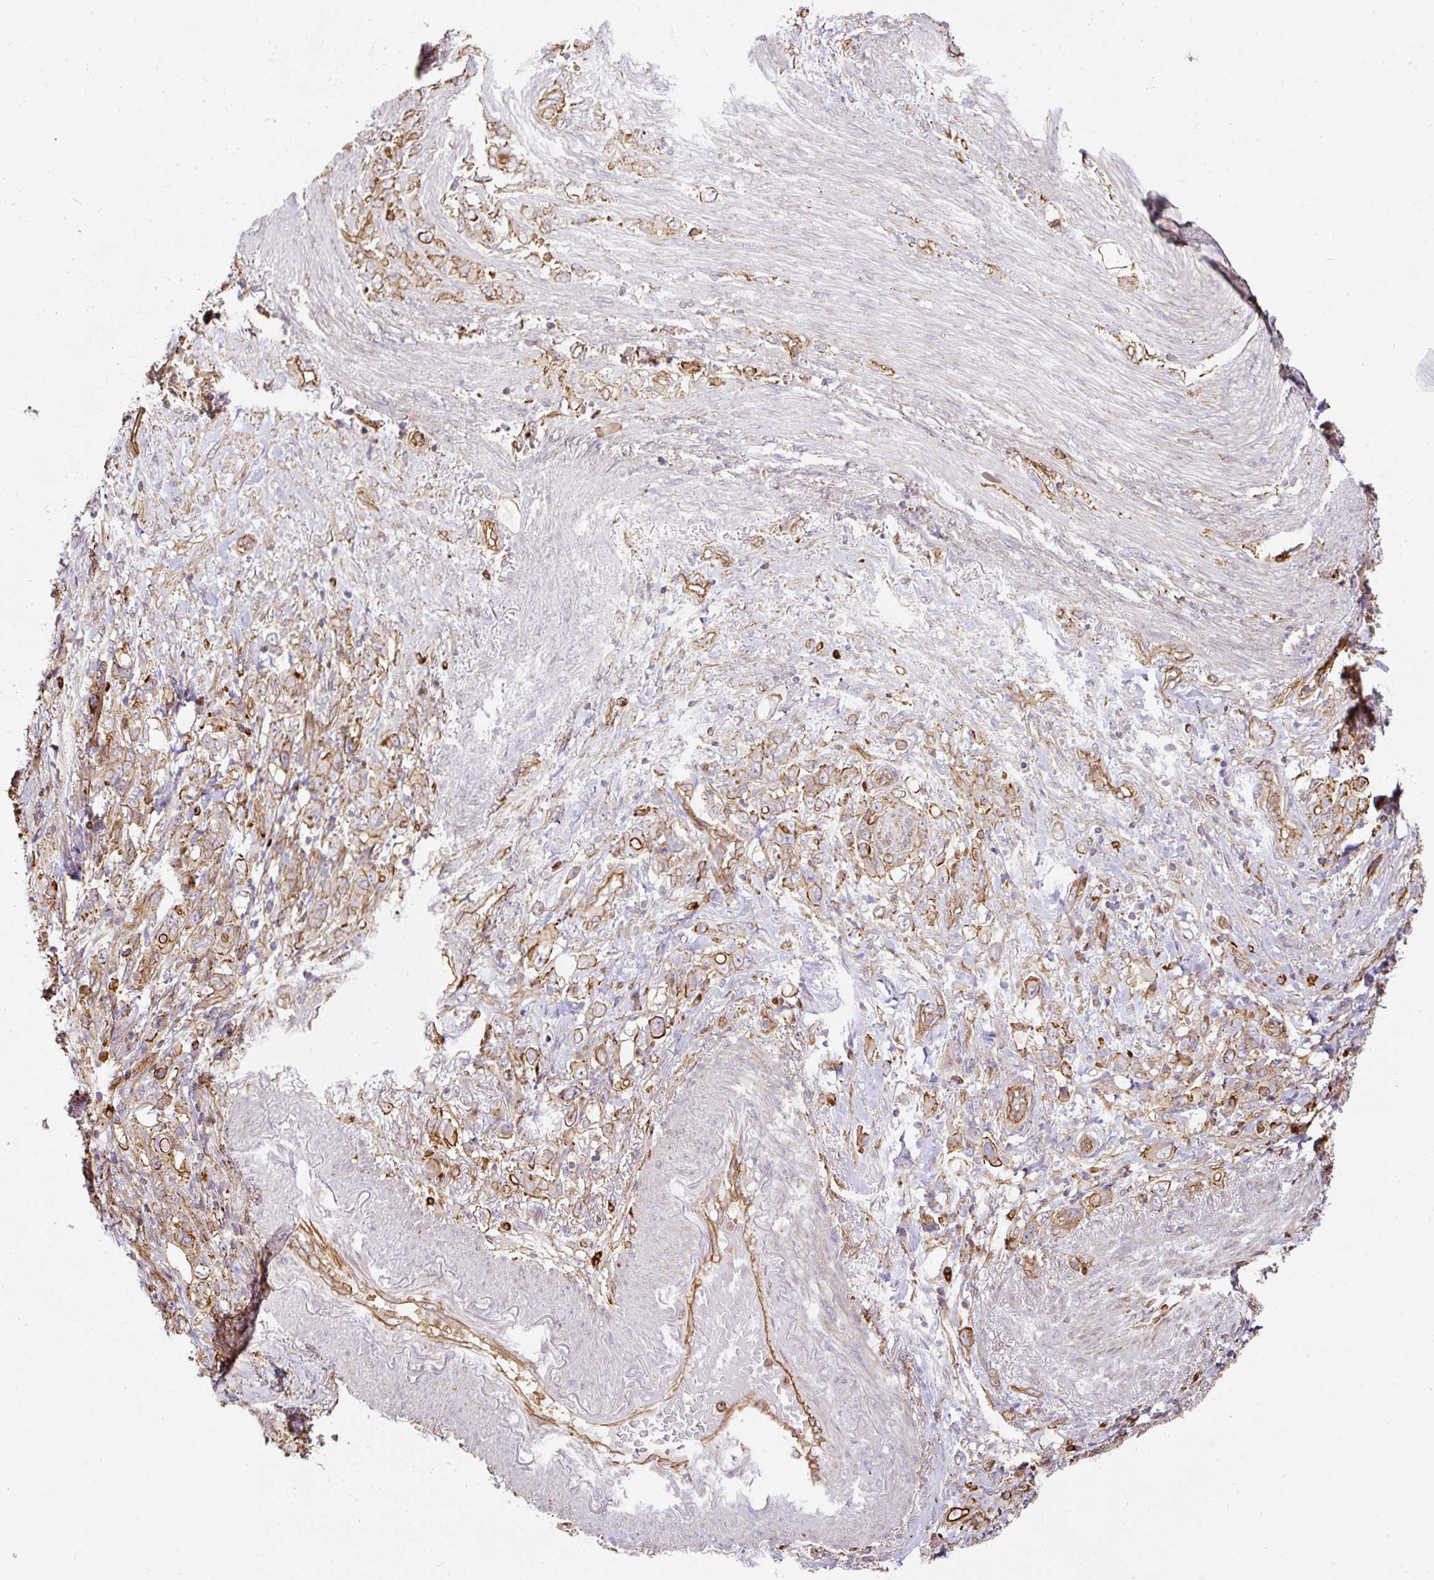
{"staining": {"intensity": "moderate", "quantity": ">75%", "location": "cytoplasmic/membranous"}, "tissue": "stomach cancer", "cell_type": "Tumor cells", "image_type": "cancer", "snomed": [{"axis": "morphology", "description": "Adenocarcinoma, NOS"}, {"axis": "topography", "description": "Stomach"}], "caption": "The micrograph exhibits a brown stain indicating the presence of a protein in the cytoplasmic/membranous of tumor cells in adenocarcinoma (stomach). The protein is shown in brown color, while the nuclei are stained blue.", "gene": "B3GALT5", "patient": {"sex": "female", "age": 79}}